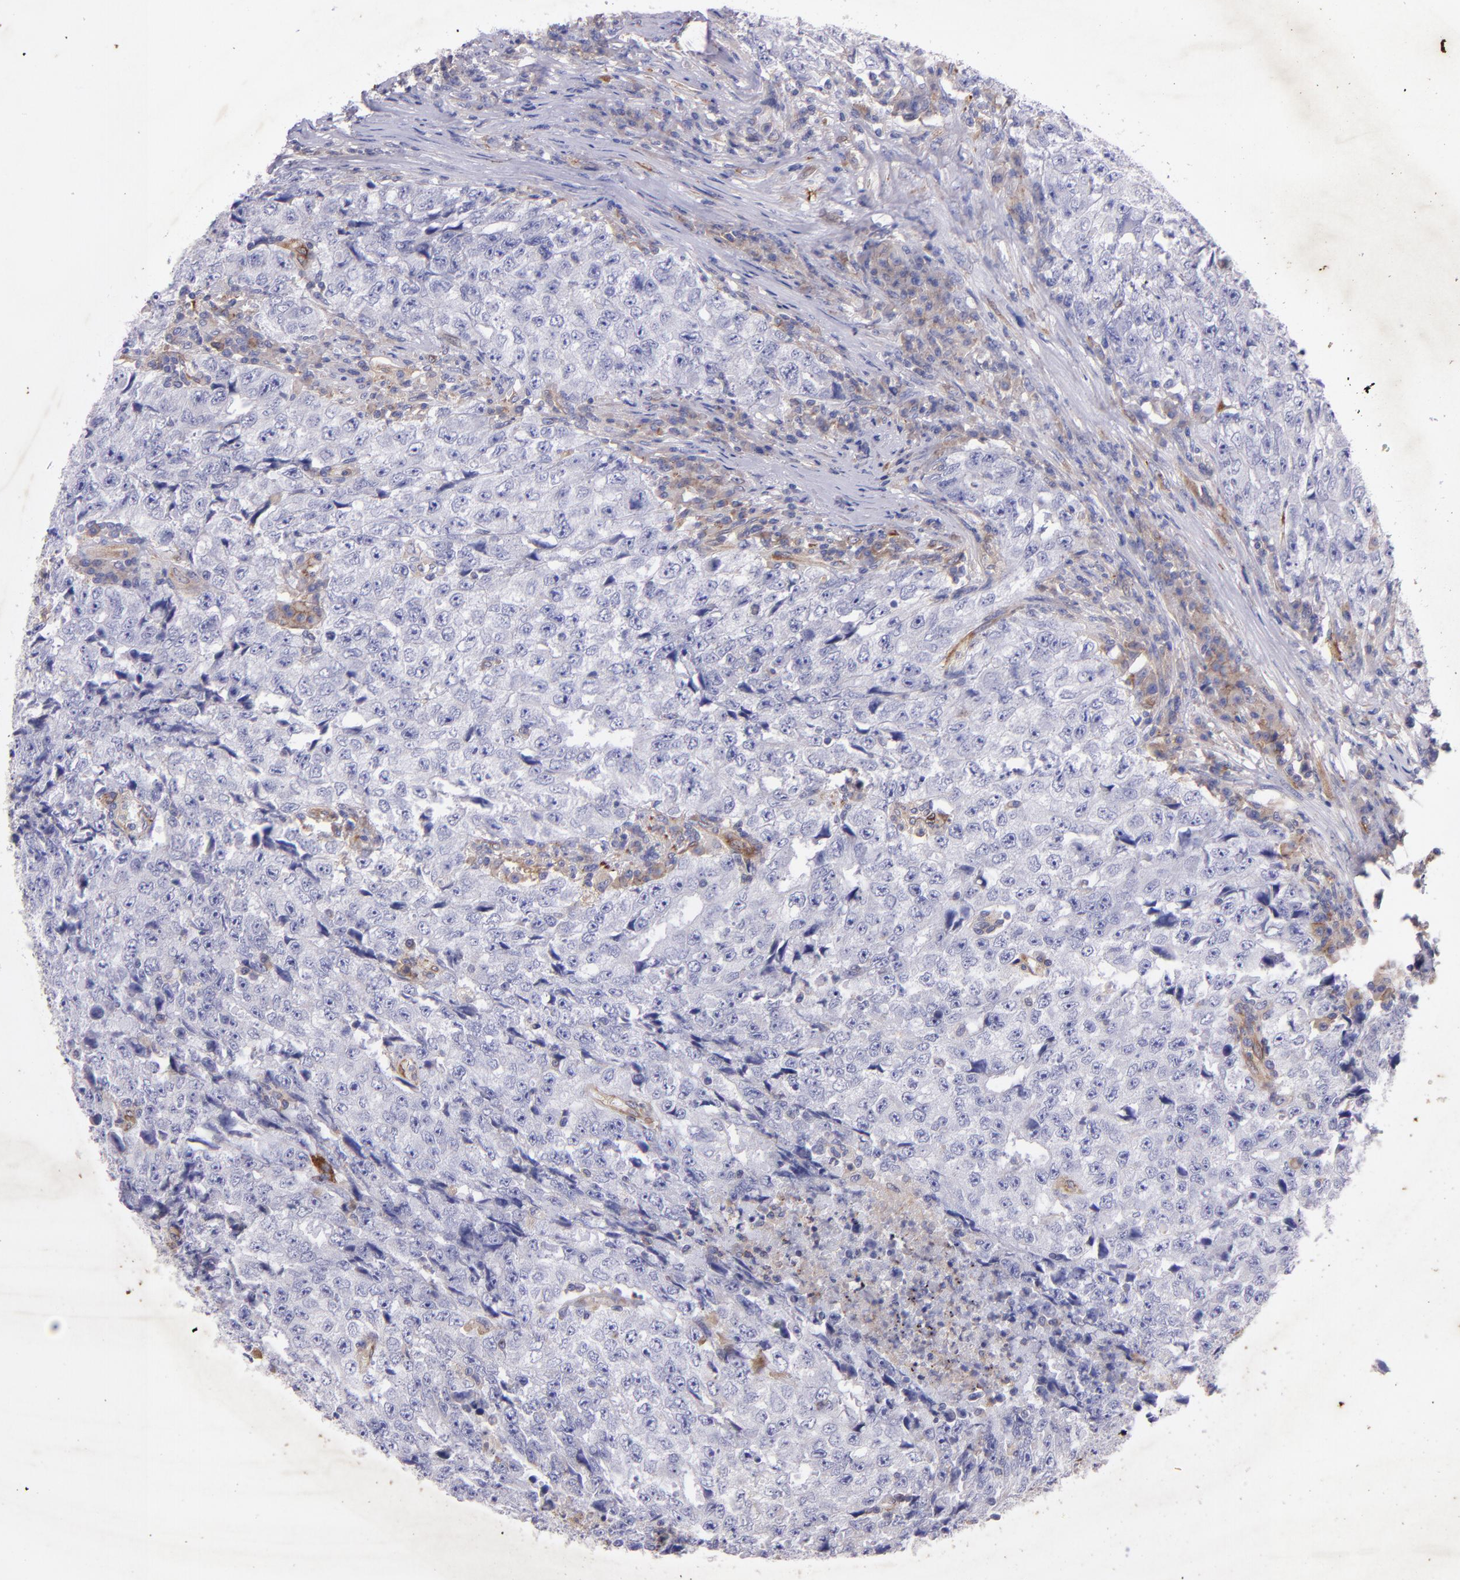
{"staining": {"intensity": "moderate", "quantity": "<25%", "location": "cytoplasmic/membranous"}, "tissue": "testis cancer", "cell_type": "Tumor cells", "image_type": "cancer", "snomed": [{"axis": "morphology", "description": "Necrosis, NOS"}, {"axis": "morphology", "description": "Carcinoma, Embryonal, NOS"}, {"axis": "topography", "description": "Testis"}], "caption": "The photomicrograph shows immunohistochemical staining of testis embryonal carcinoma. There is moderate cytoplasmic/membranous positivity is appreciated in approximately <25% of tumor cells.", "gene": "RET", "patient": {"sex": "male", "age": 19}}